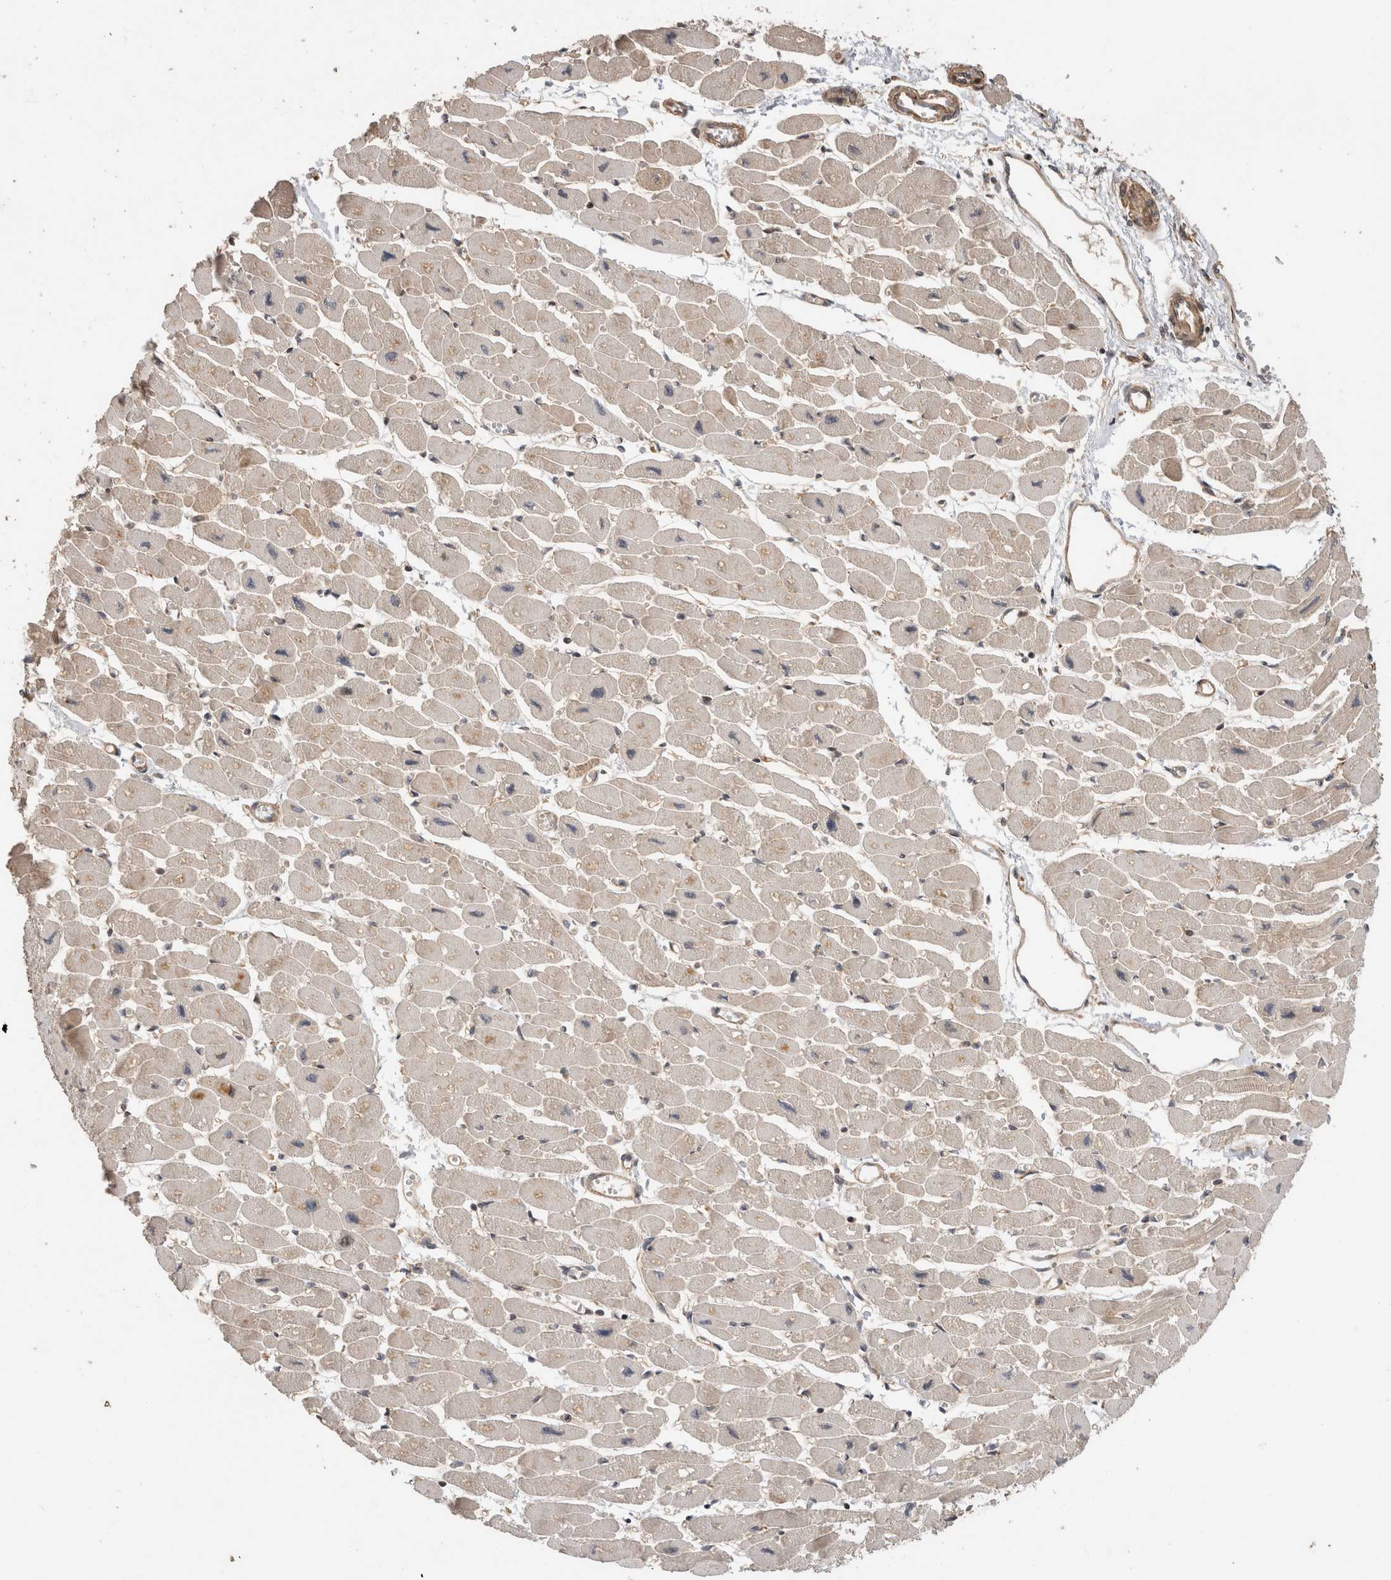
{"staining": {"intensity": "moderate", "quantity": "25%-75%", "location": "cytoplasmic/membranous"}, "tissue": "heart muscle", "cell_type": "Cardiomyocytes", "image_type": "normal", "snomed": [{"axis": "morphology", "description": "Normal tissue, NOS"}, {"axis": "topography", "description": "Heart"}], "caption": "Immunohistochemical staining of benign heart muscle displays 25%-75% levels of moderate cytoplasmic/membranous protein expression in about 25%-75% of cardiomyocytes. (Stains: DAB in brown, nuclei in blue, Microscopy: brightfield microscopy at high magnification).", "gene": "PCDHB15", "patient": {"sex": "female", "age": 54}}